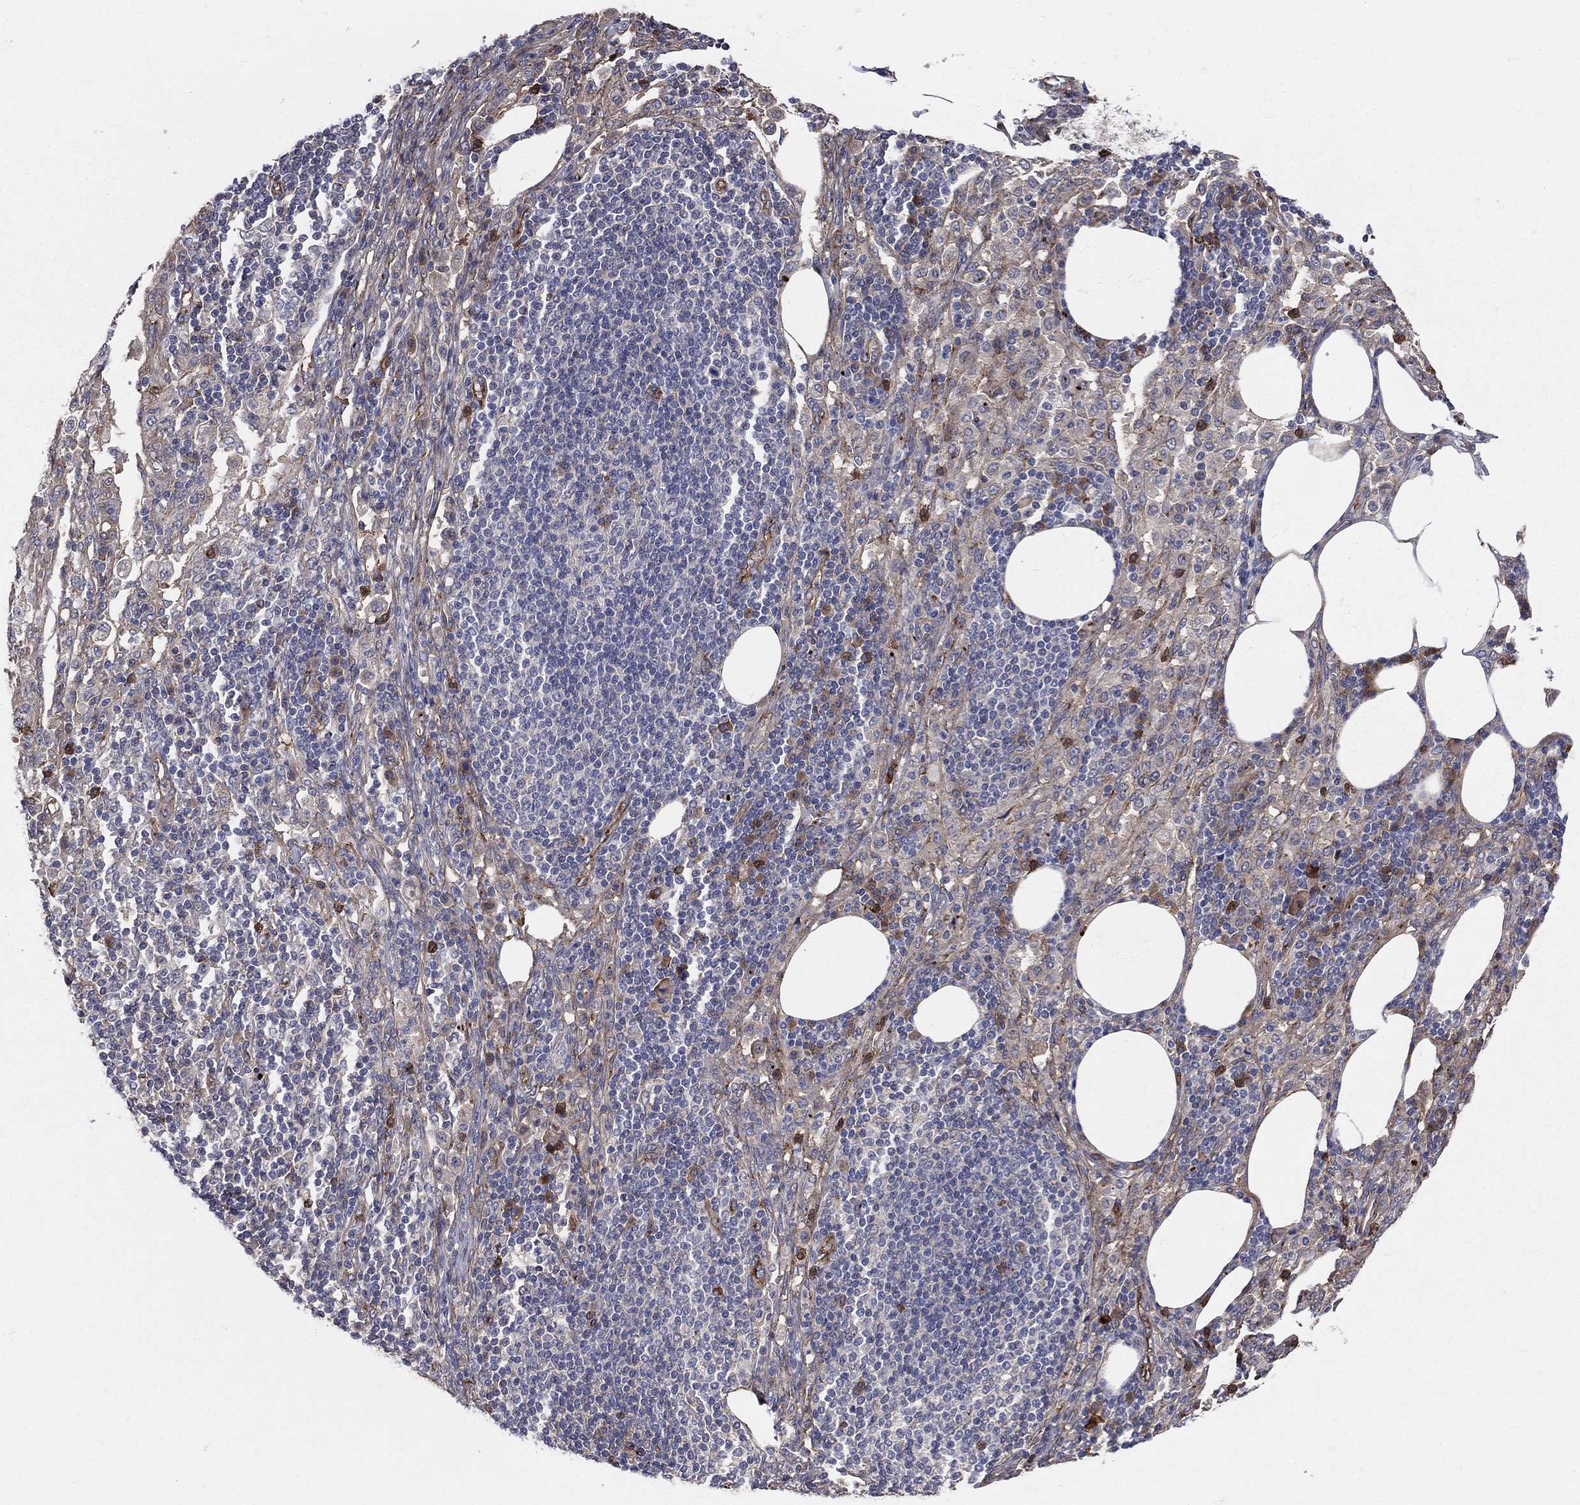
{"staining": {"intensity": "moderate", "quantity": "<25%", "location": "cytoplasmic/membranous"}, "tissue": "pancreatic cancer", "cell_type": "Tumor cells", "image_type": "cancer", "snomed": [{"axis": "morphology", "description": "Adenocarcinoma, NOS"}, {"axis": "topography", "description": "Pancreas"}], "caption": "Protein staining by IHC reveals moderate cytoplasmic/membranous expression in about <25% of tumor cells in pancreatic cancer (adenocarcinoma).", "gene": "ENTPD1", "patient": {"sex": "female", "age": 61}}